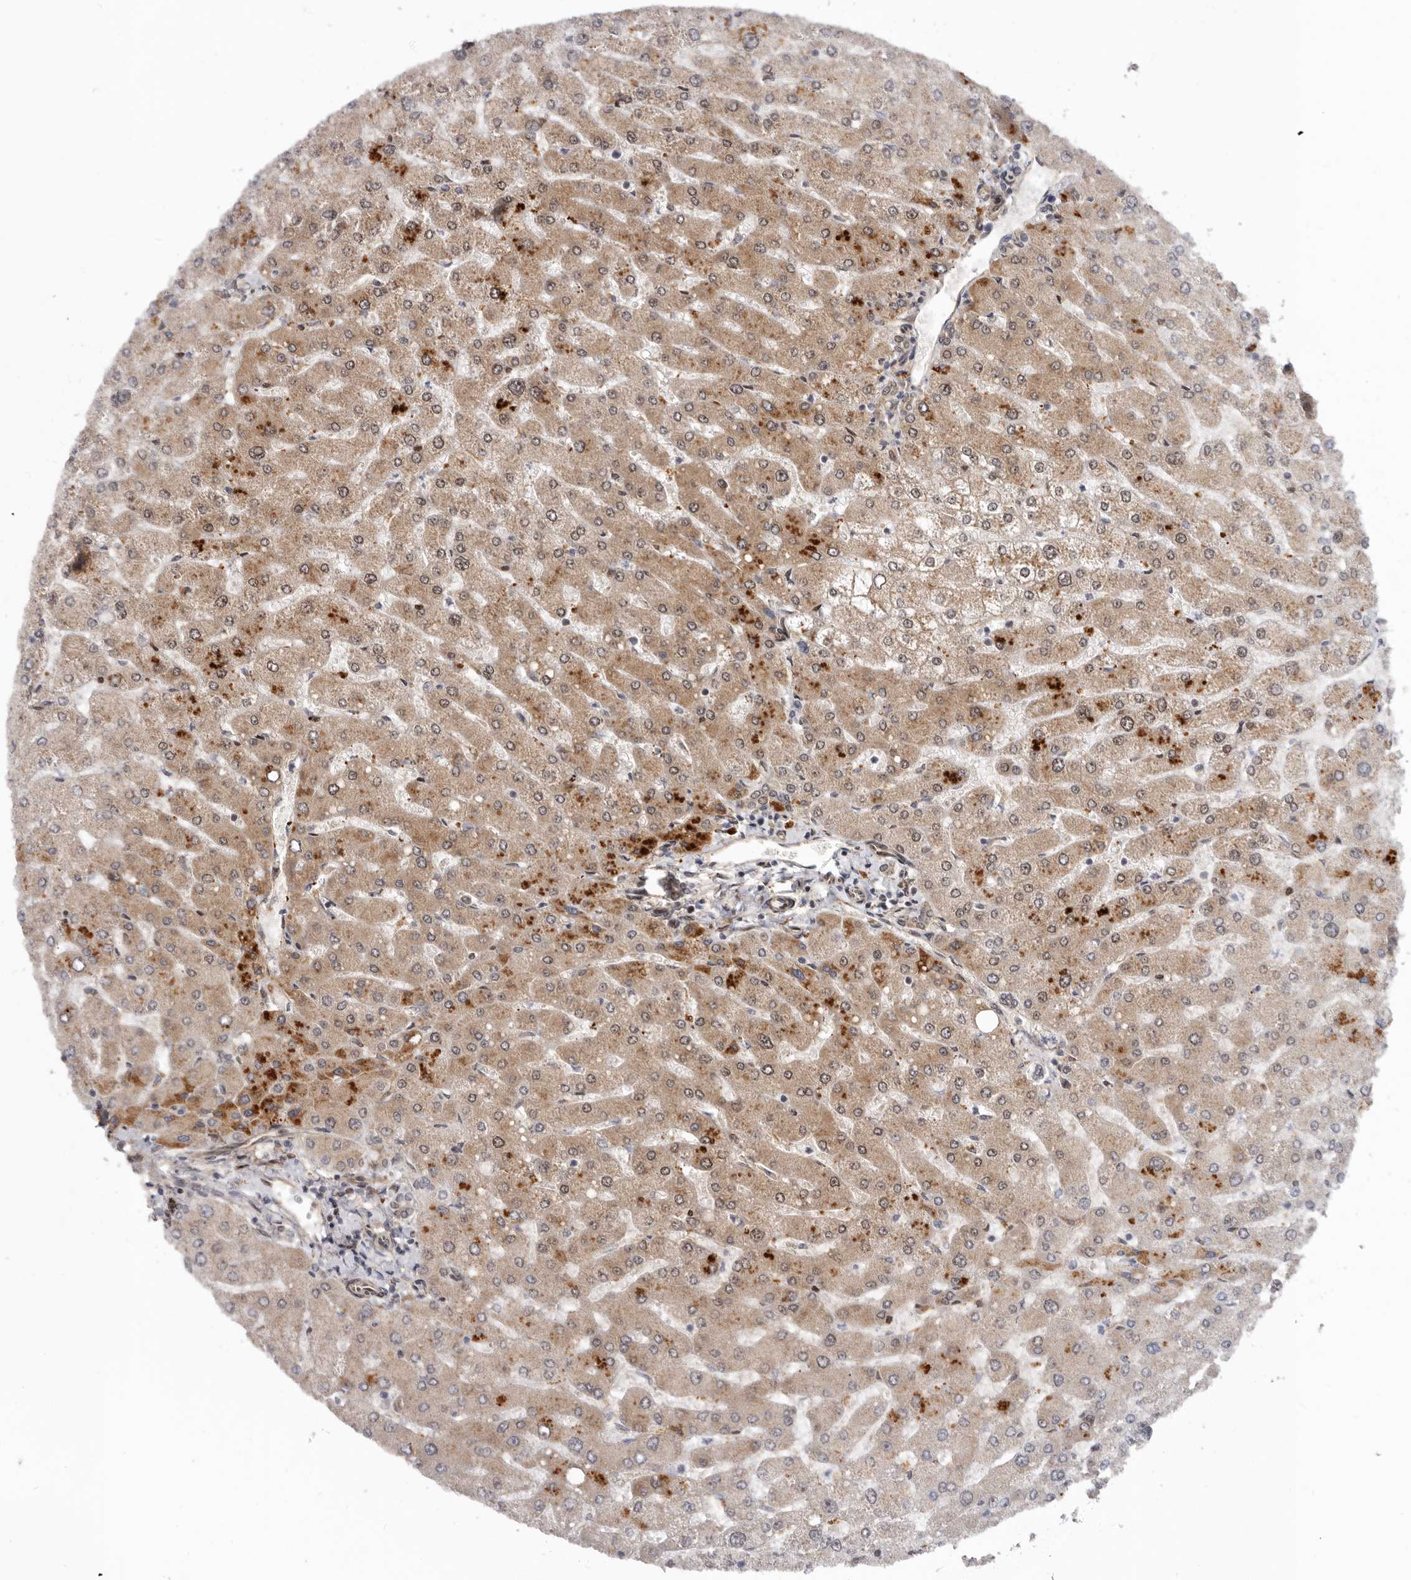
{"staining": {"intensity": "weak", "quantity": ">75%", "location": "cytoplasmic/membranous,nuclear"}, "tissue": "liver", "cell_type": "Cholangiocytes", "image_type": "normal", "snomed": [{"axis": "morphology", "description": "Normal tissue, NOS"}, {"axis": "topography", "description": "Liver"}], "caption": "DAB (3,3'-diaminobenzidine) immunohistochemical staining of benign liver shows weak cytoplasmic/membranous,nuclear protein staining in about >75% of cholangiocytes. The staining was performed using DAB to visualize the protein expression in brown, while the nuclei were stained in blue with hematoxylin (Magnification: 20x).", "gene": "SBDS", "patient": {"sex": "male", "age": 55}}